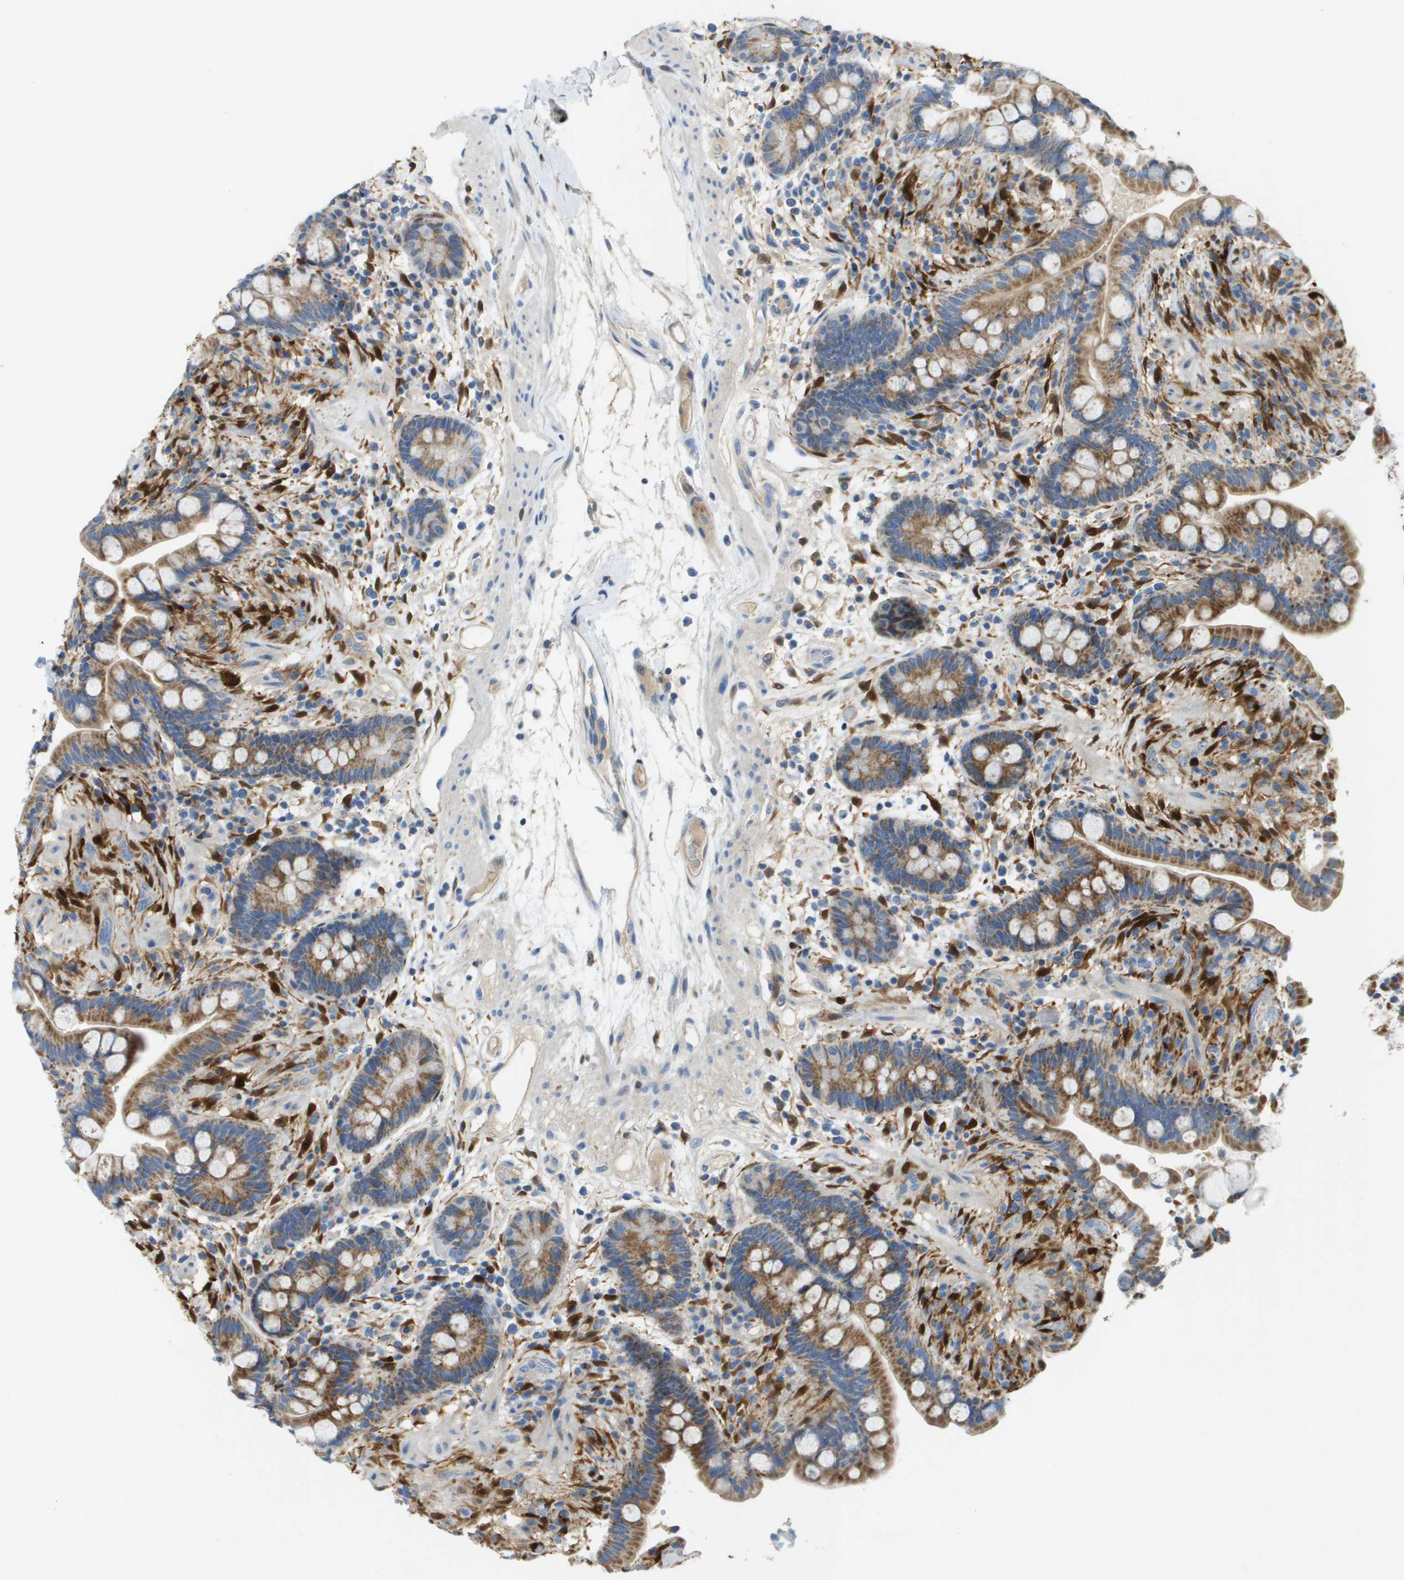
{"staining": {"intensity": "negative", "quantity": "none", "location": "none"}, "tissue": "colon", "cell_type": "Endothelial cells", "image_type": "normal", "snomed": [{"axis": "morphology", "description": "Normal tissue, NOS"}, {"axis": "topography", "description": "Colon"}], "caption": "Endothelial cells are negative for protein expression in normal human colon. (Immunohistochemistry, brightfield microscopy, high magnification).", "gene": "CYGB", "patient": {"sex": "male", "age": 73}}